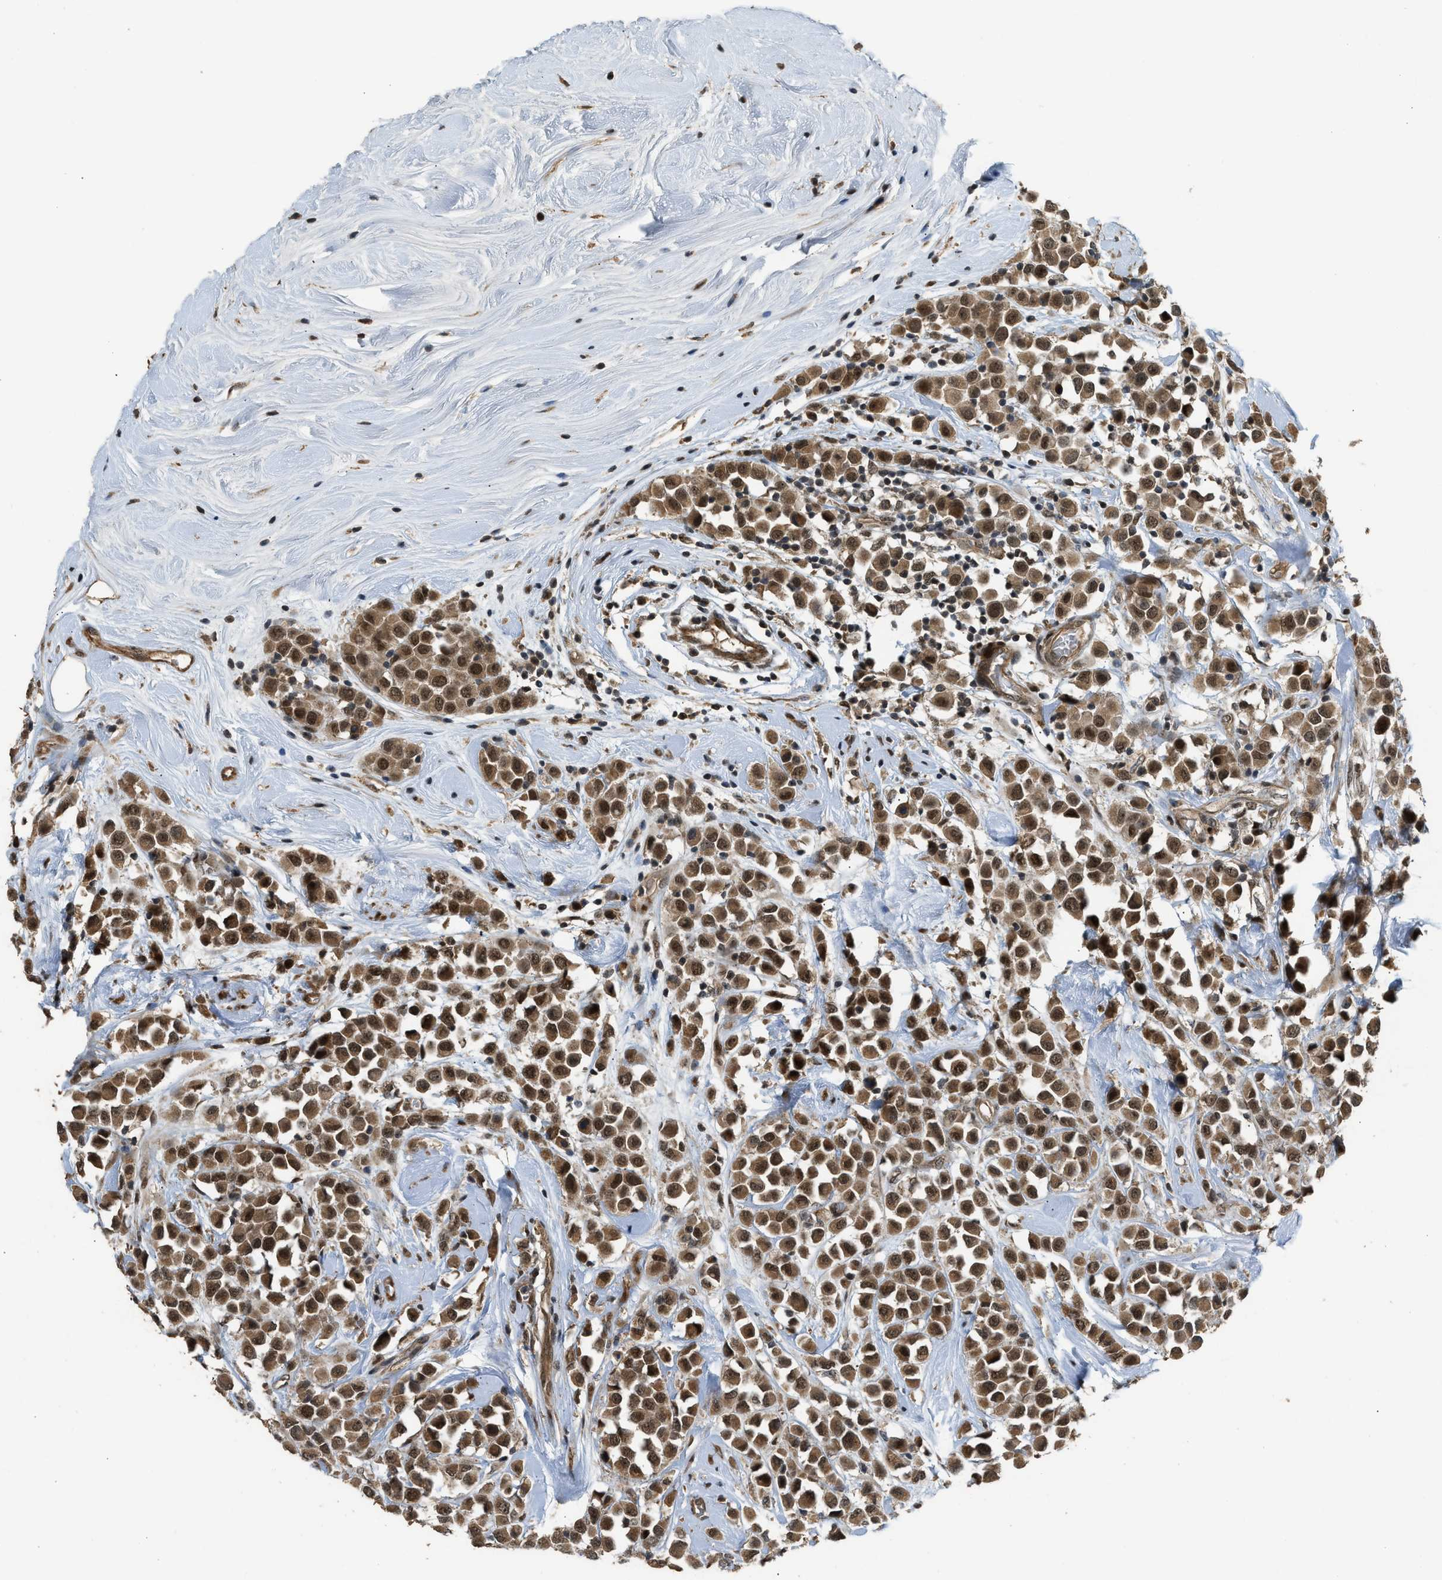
{"staining": {"intensity": "moderate", "quantity": ">75%", "location": "cytoplasmic/membranous,nuclear"}, "tissue": "breast cancer", "cell_type": "Tumor cells", "image_type": "cancer", "snomed": [{"axis": "morphology", "description": "Duct carcinoma"}, {"axis": "topography", "description": "Breast"}], "caption": "Immunohistochemical staining of human infiltrating ductal carcinoma (breast) shows medium levels of moderate cytoplasmic/membranous and nuclear positivity in about >75% of tumor cells.", "gene": "GET1", "patient": {"sex": "female", "age": 61}}